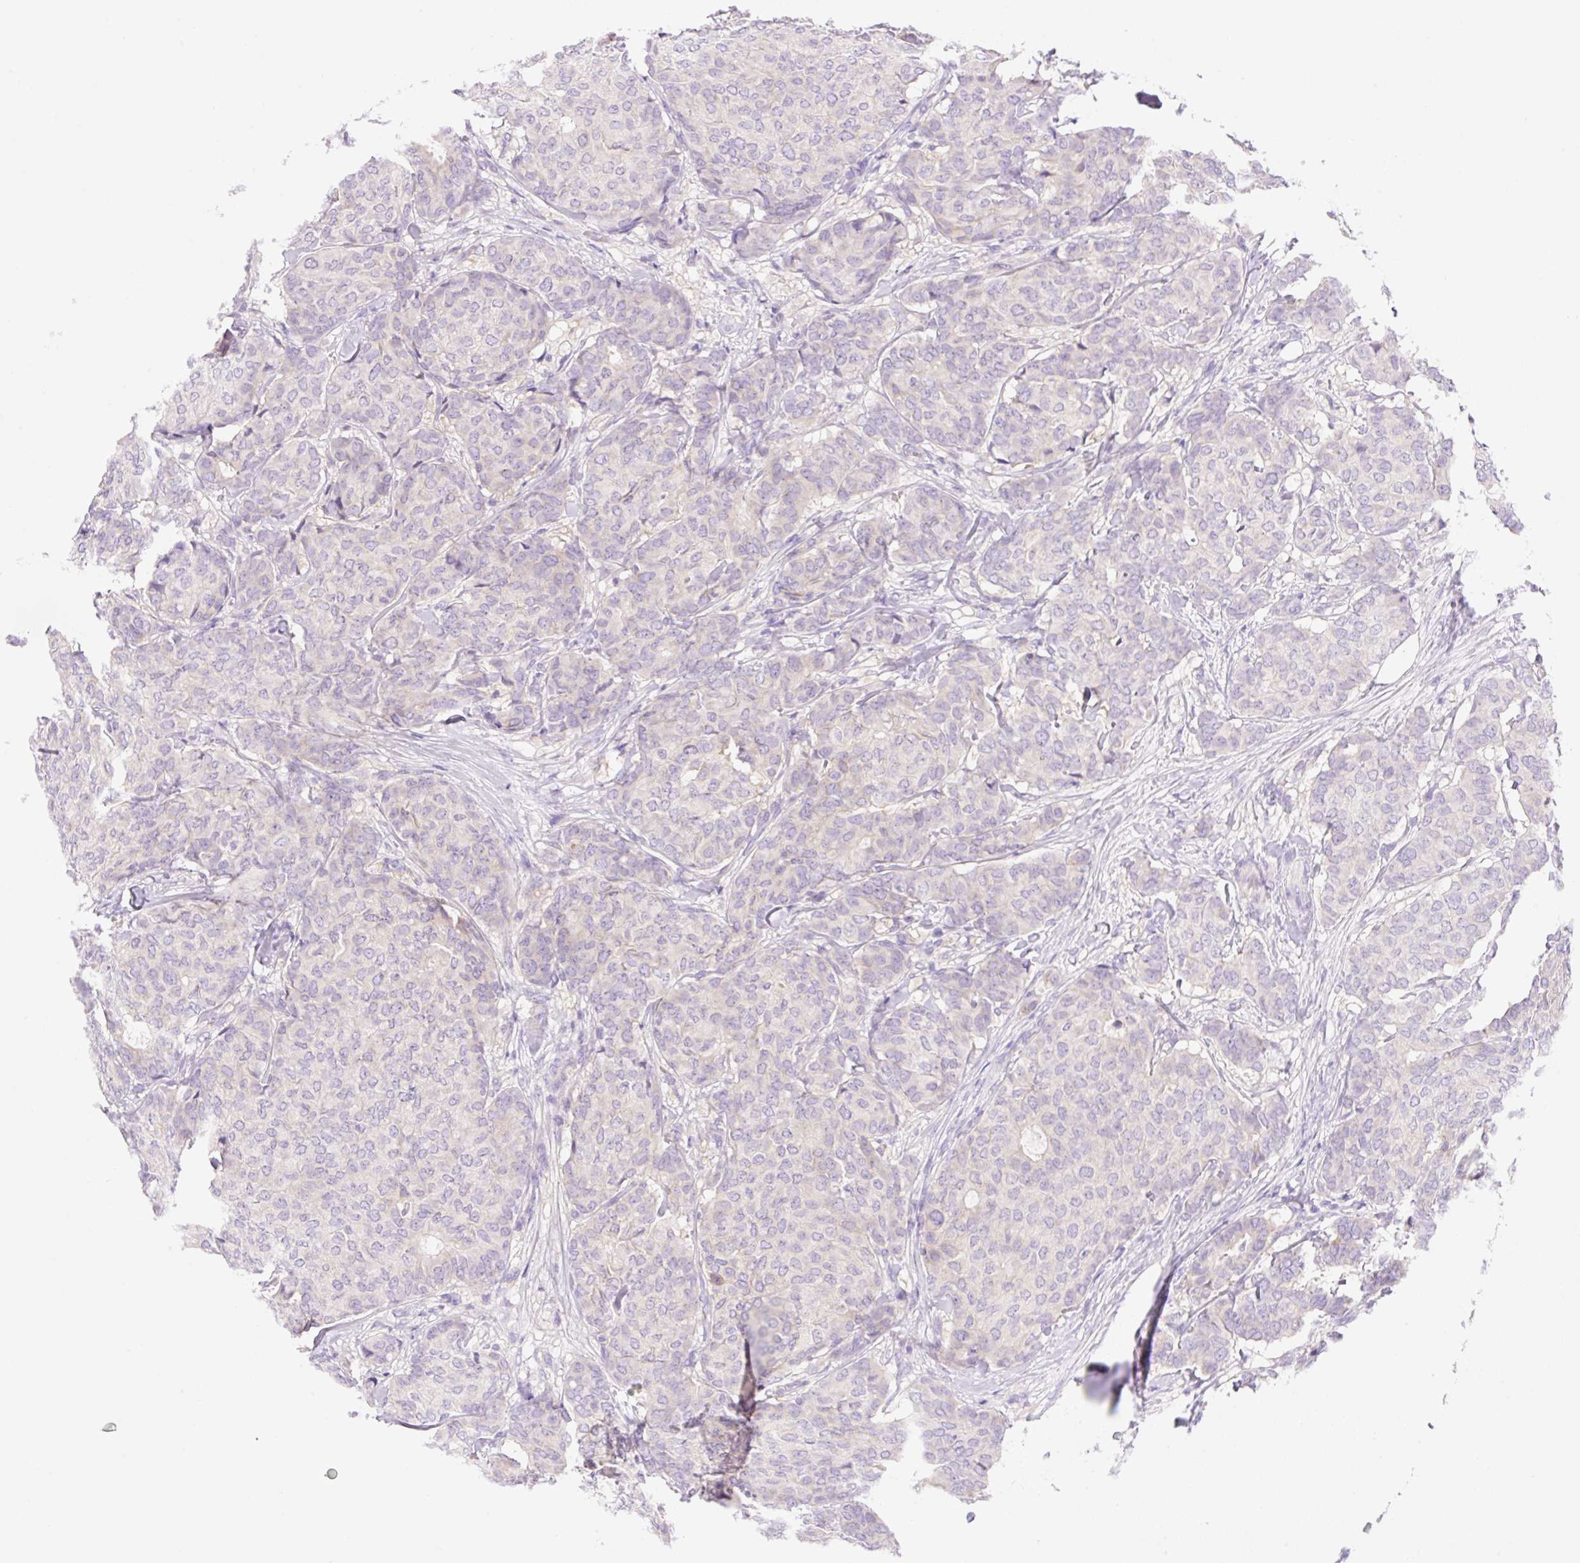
{"staining": {"intensity": "negative", "quantity": "none", "location": "none"}, "tissue": "breast cancer", "cell_type": "Tumor cells", "image_type": "cancer", "snomed": [{"axis": "morphology", "description": "Duct carcinoma"}, {"axis": "topography", "description": "Breast"}], "caption": "DAB (3,3'-diaminobenzidine) immunohistochemical staining of breast cancer (intraductal carcinoma) demonstrates no significant positivity in tumor cells. (DAB (3,3'-diaminobenzidine) immunohistochemistry with hematoxylin counter stain).", "gene": "DENND5A", "patient": {"sex": "female", "age": 75}}